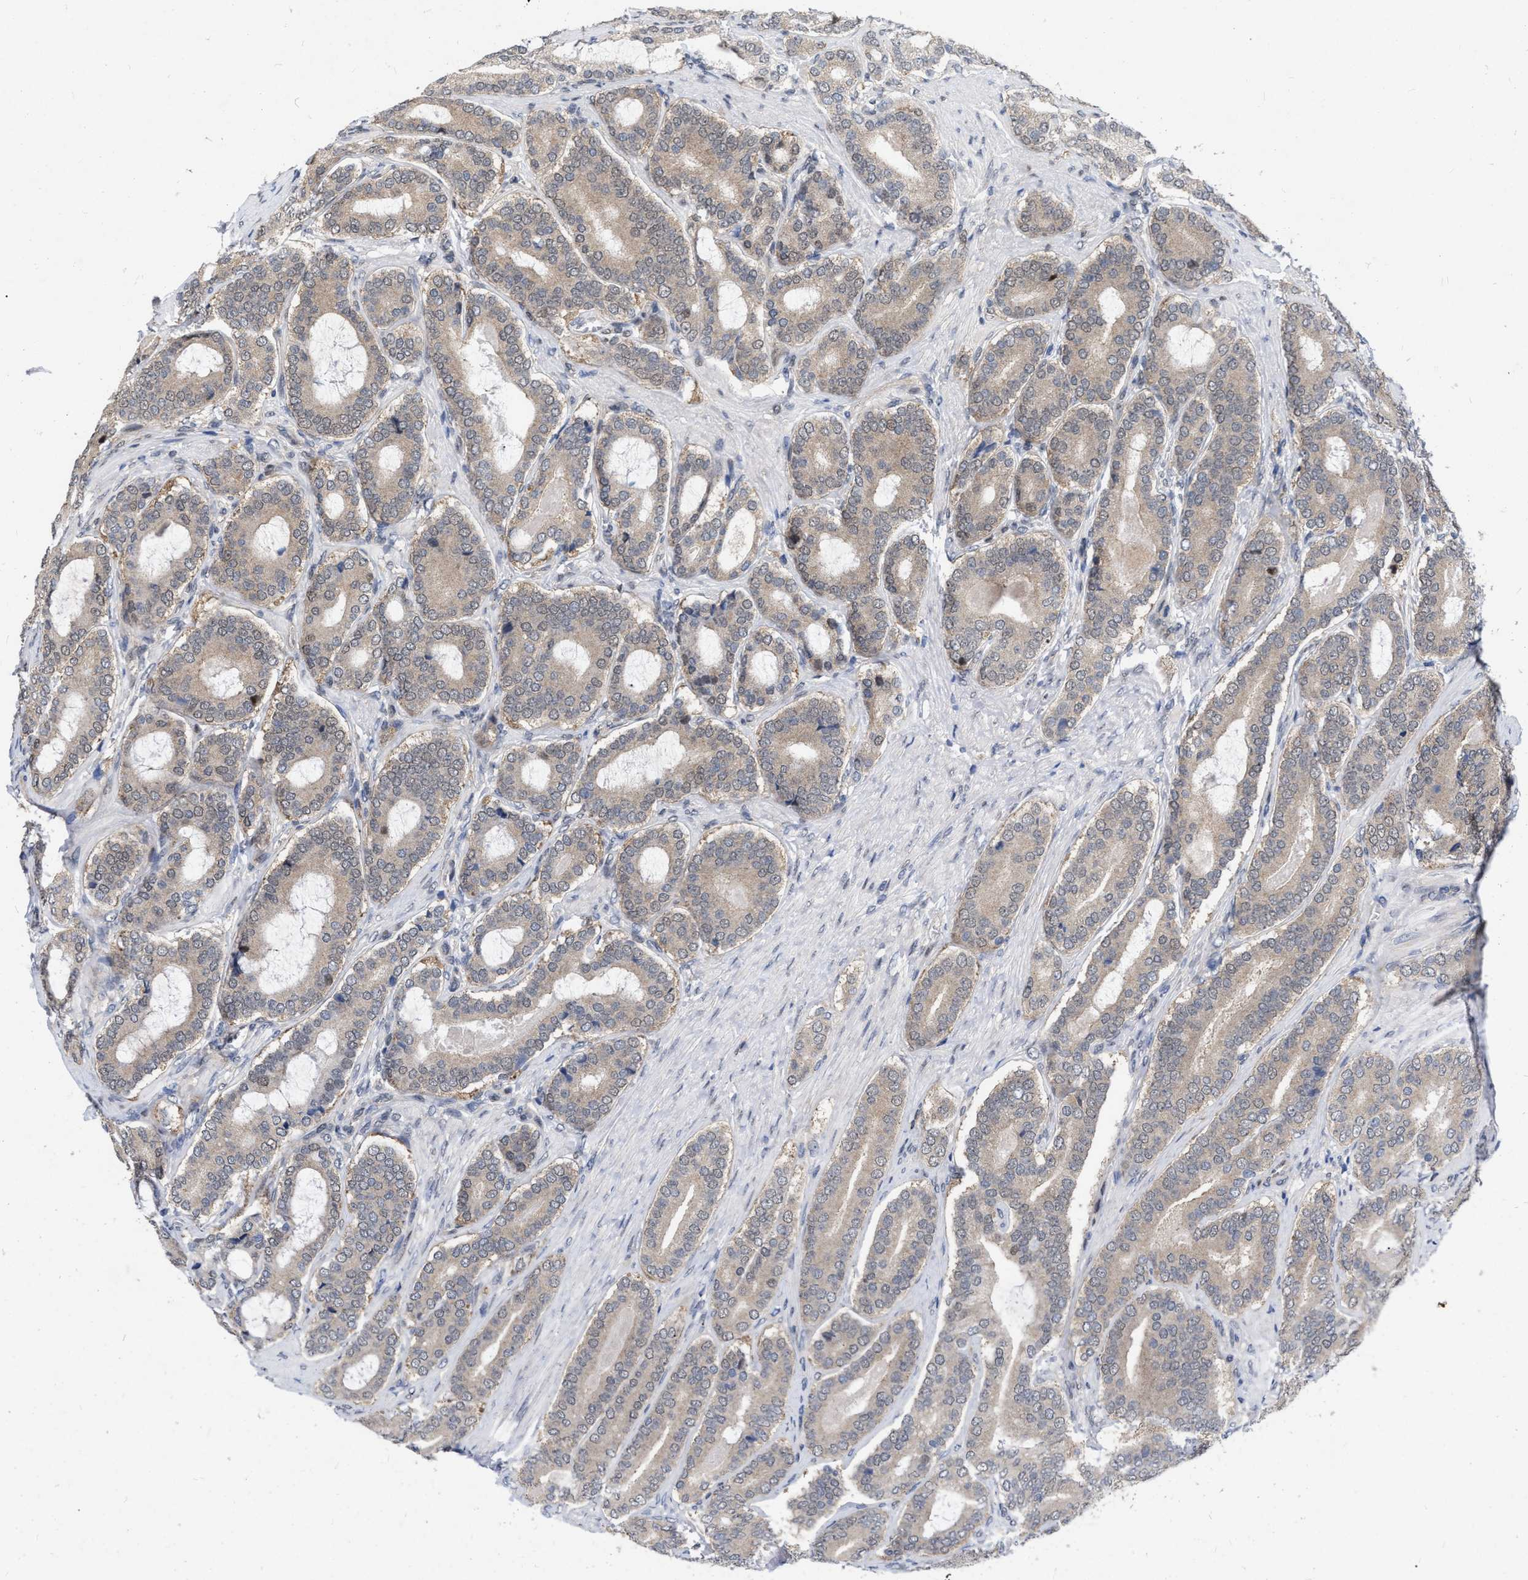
{"staining": {"intensity": "weak", "quantity": "25%-75%", "location": "cytoplasmic/membranous"}, "tissue": "prostate cancer", "cell_type": "Tumor cells", "image_type": "cancer", "snomed": [{"axis": "morphology", "description": "Adenocarcinoma, High grade"}, {"axis": "topography", "description": "Prostate"}], "caption": "Protein analysis of prostate high-grade adenocarcinoma tissue displays weak cytoplasmic/membranous expression in approximately 25%-75% of tumor cells. (DAB (3,3'-diaminobenzidine) IHC with brightfield microscopy, high magnification).", "gene": "MDM4", "patient": {"sex": "male", "age": 60}}